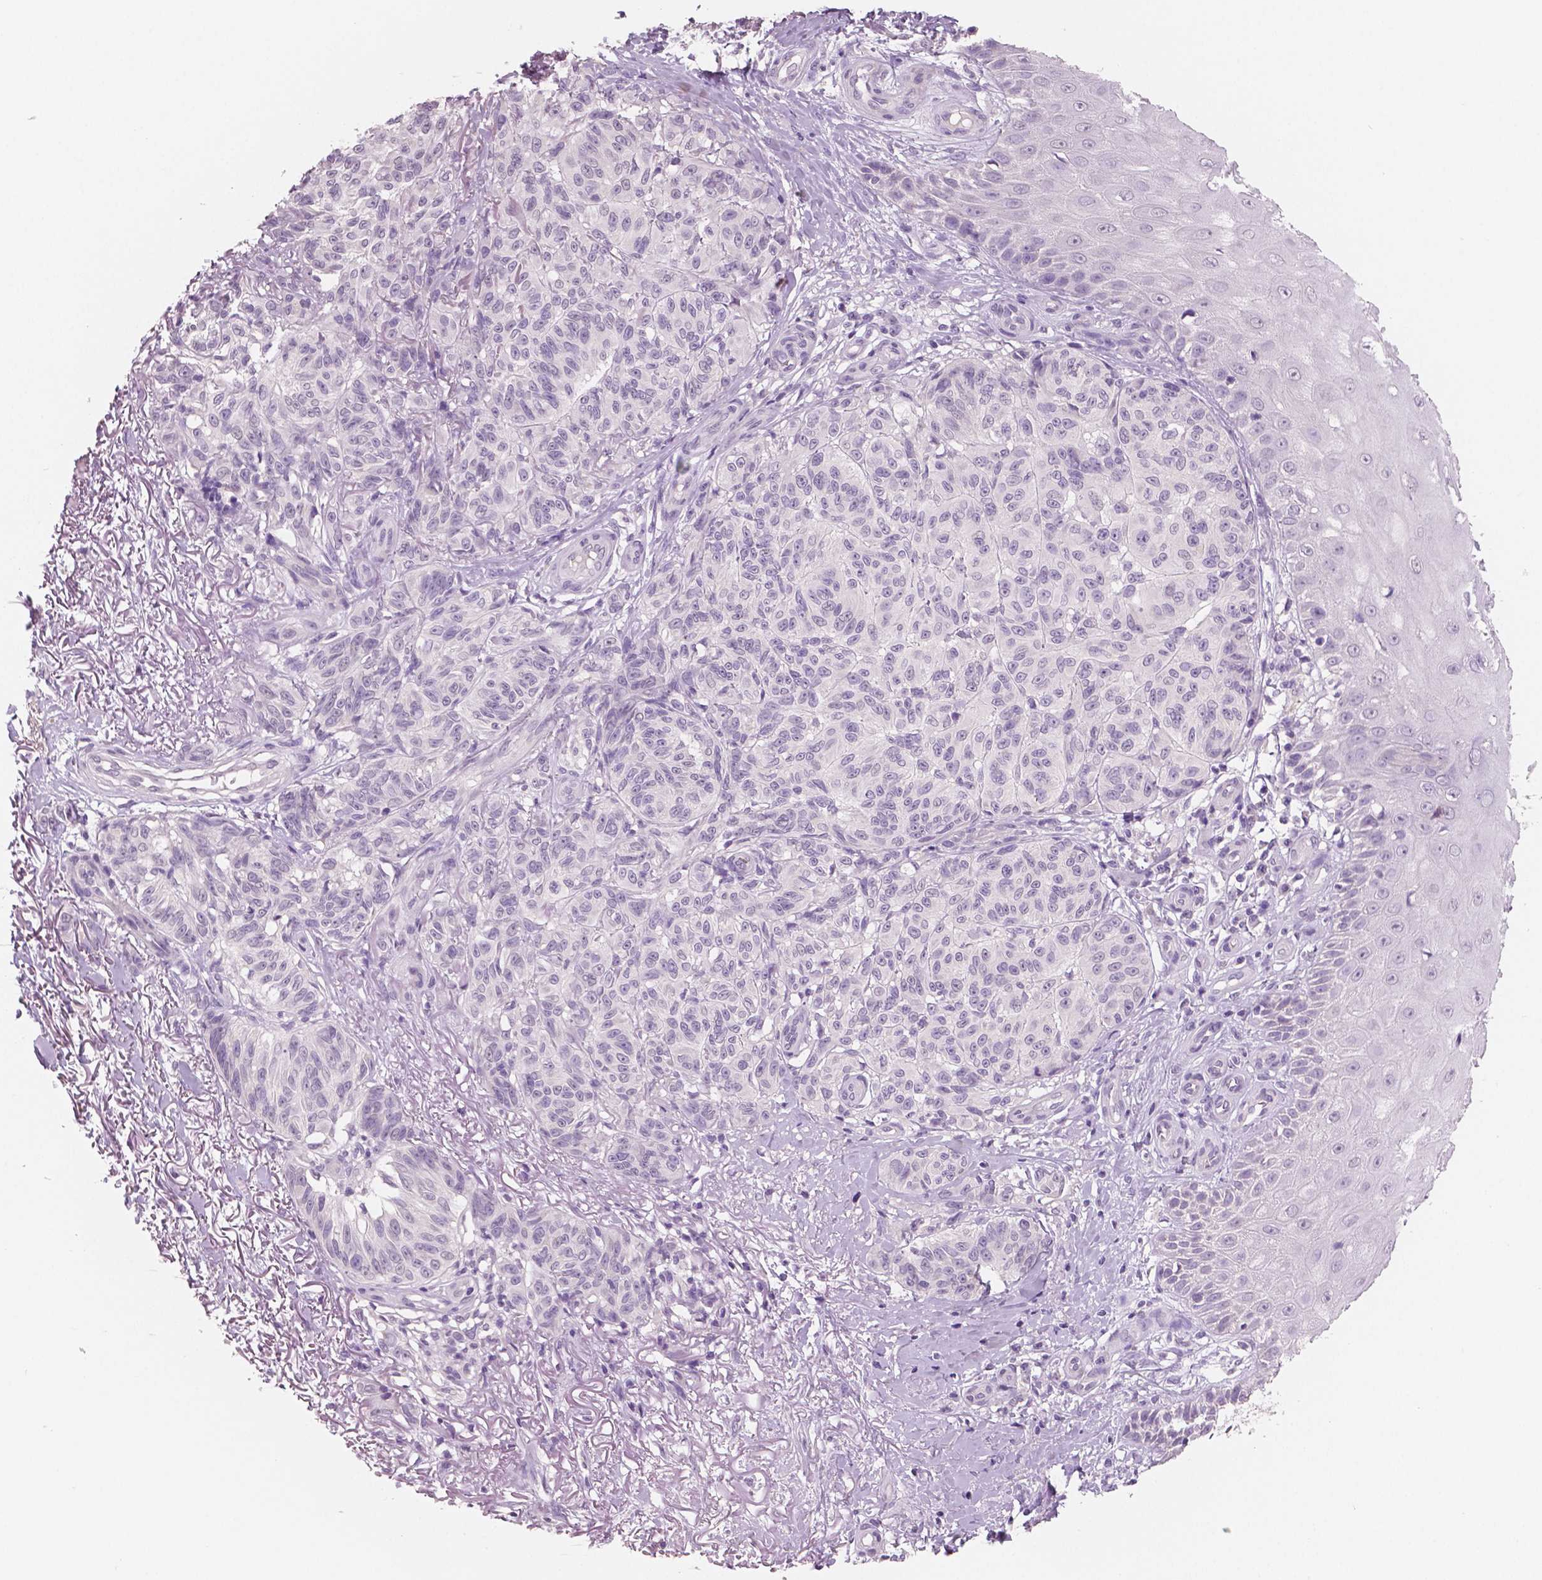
{"staining": {"intensity": "negative", "quantity": "none", "location": "none"}, "tissue": "melanoma", "cell_type": "Tumor cells", "image_type": "cancer", "snomed": [{"axis": "morphology", "description": "Malignant melanoma, NOS"}, {"axis": "topography", "description": "Skin"}], "caption": "An image of human malignant melanoma is negative for staining in tumor cells.", "gene": "NECAB2", "patient": {"sex": "female", "age": 85}}